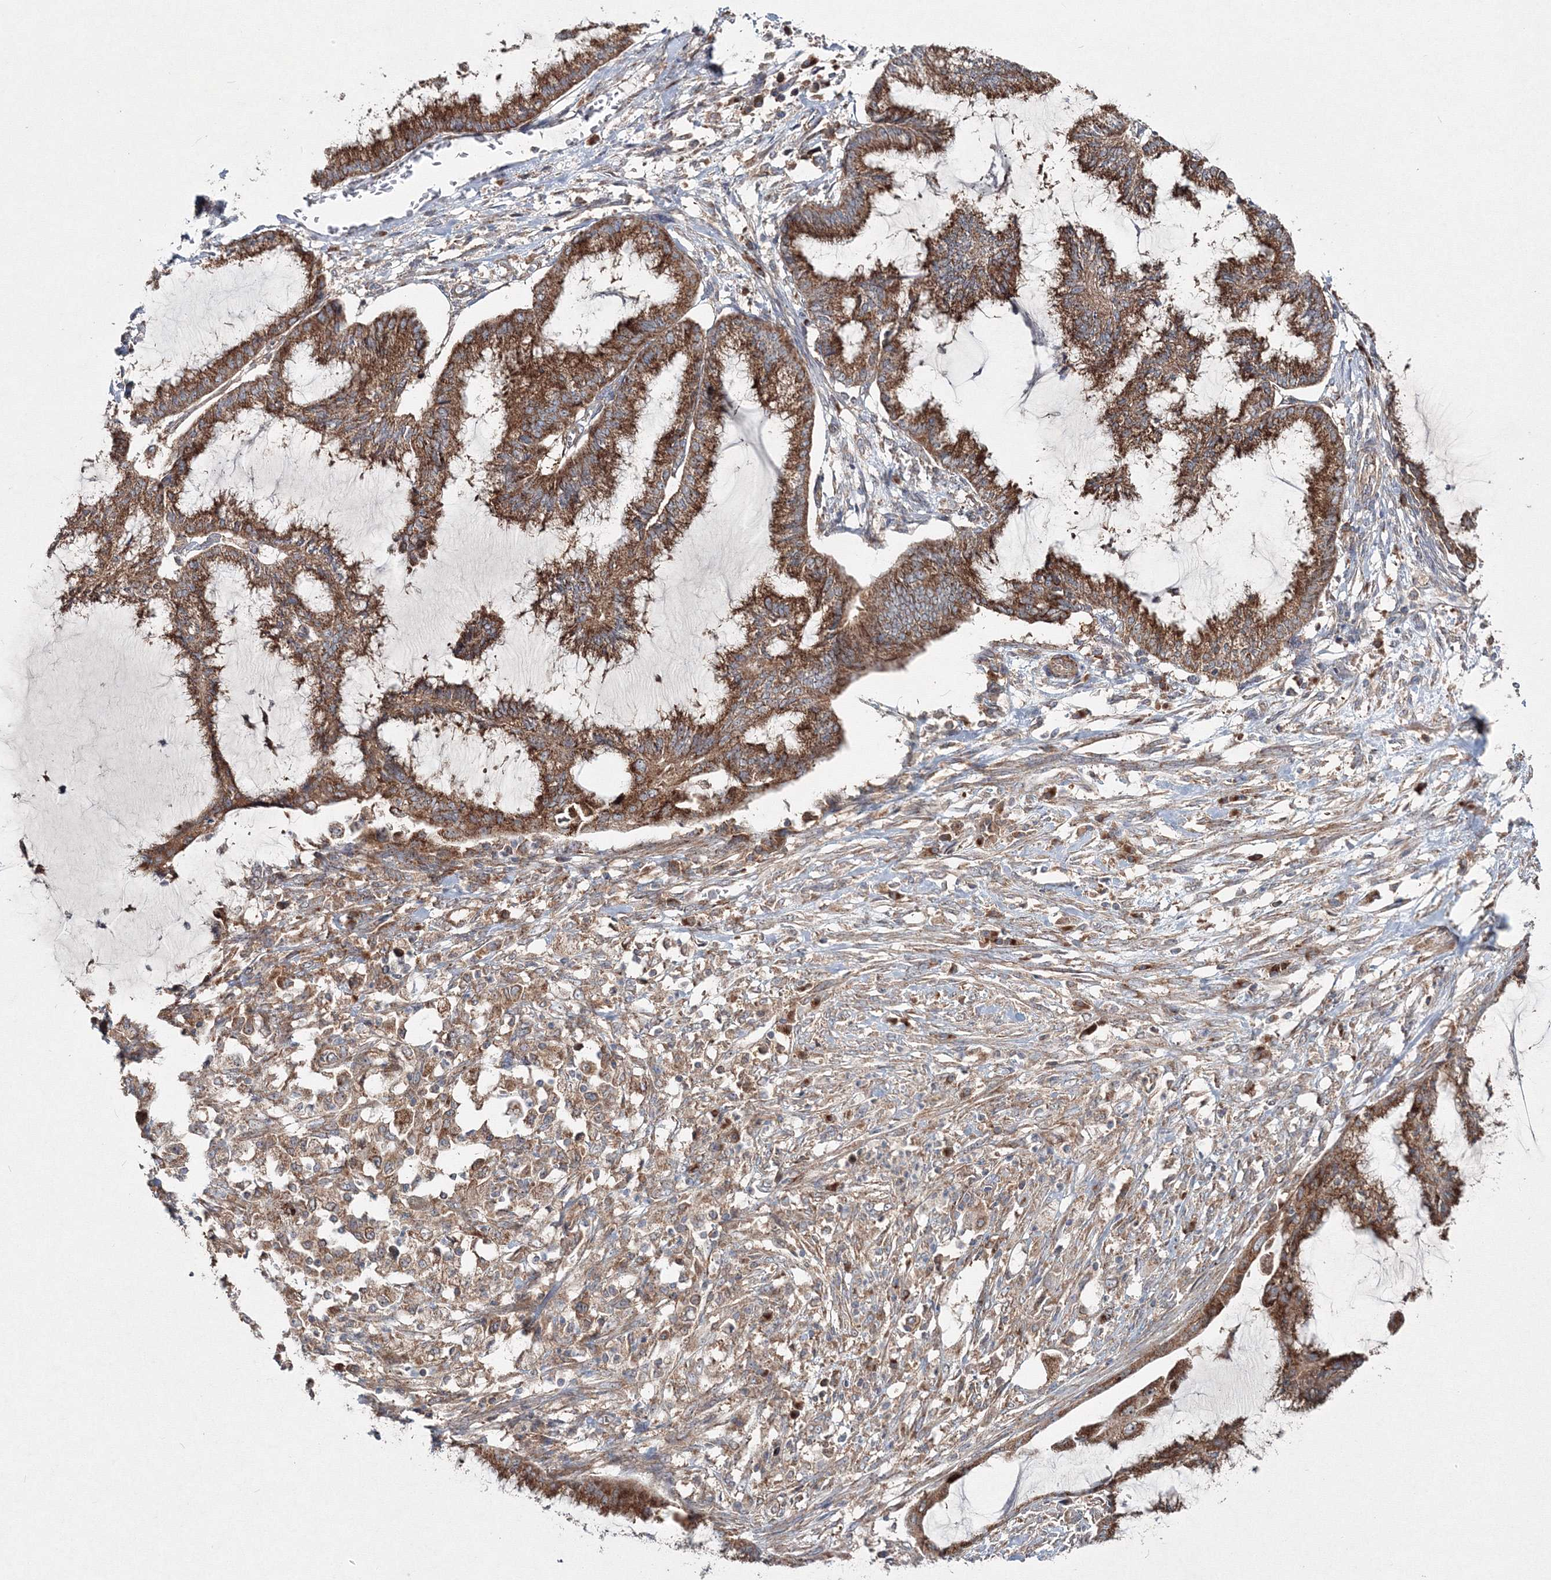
{"staining": {"intensity": "strong", "quantity": ">75%", "location": "cytoplasmic/membranous"}, "tissue": "endometrial cancer", "cell_type": "Tumor cells", "image_type": "cancer", "snomed": [{"axis": "morphology", "description": "Adenocarcinoma, NOS"}, {"axis": "topography", "description": "Endometrium"}], "caption": "This is a photomicrograph of immunohistochemistry staining of endometrial cancer, which shows strong staining in the cytoplasmic/membranous of tumor cells.", "gene": "PEX13", "patient": {"sex": "female", "age": 86}}